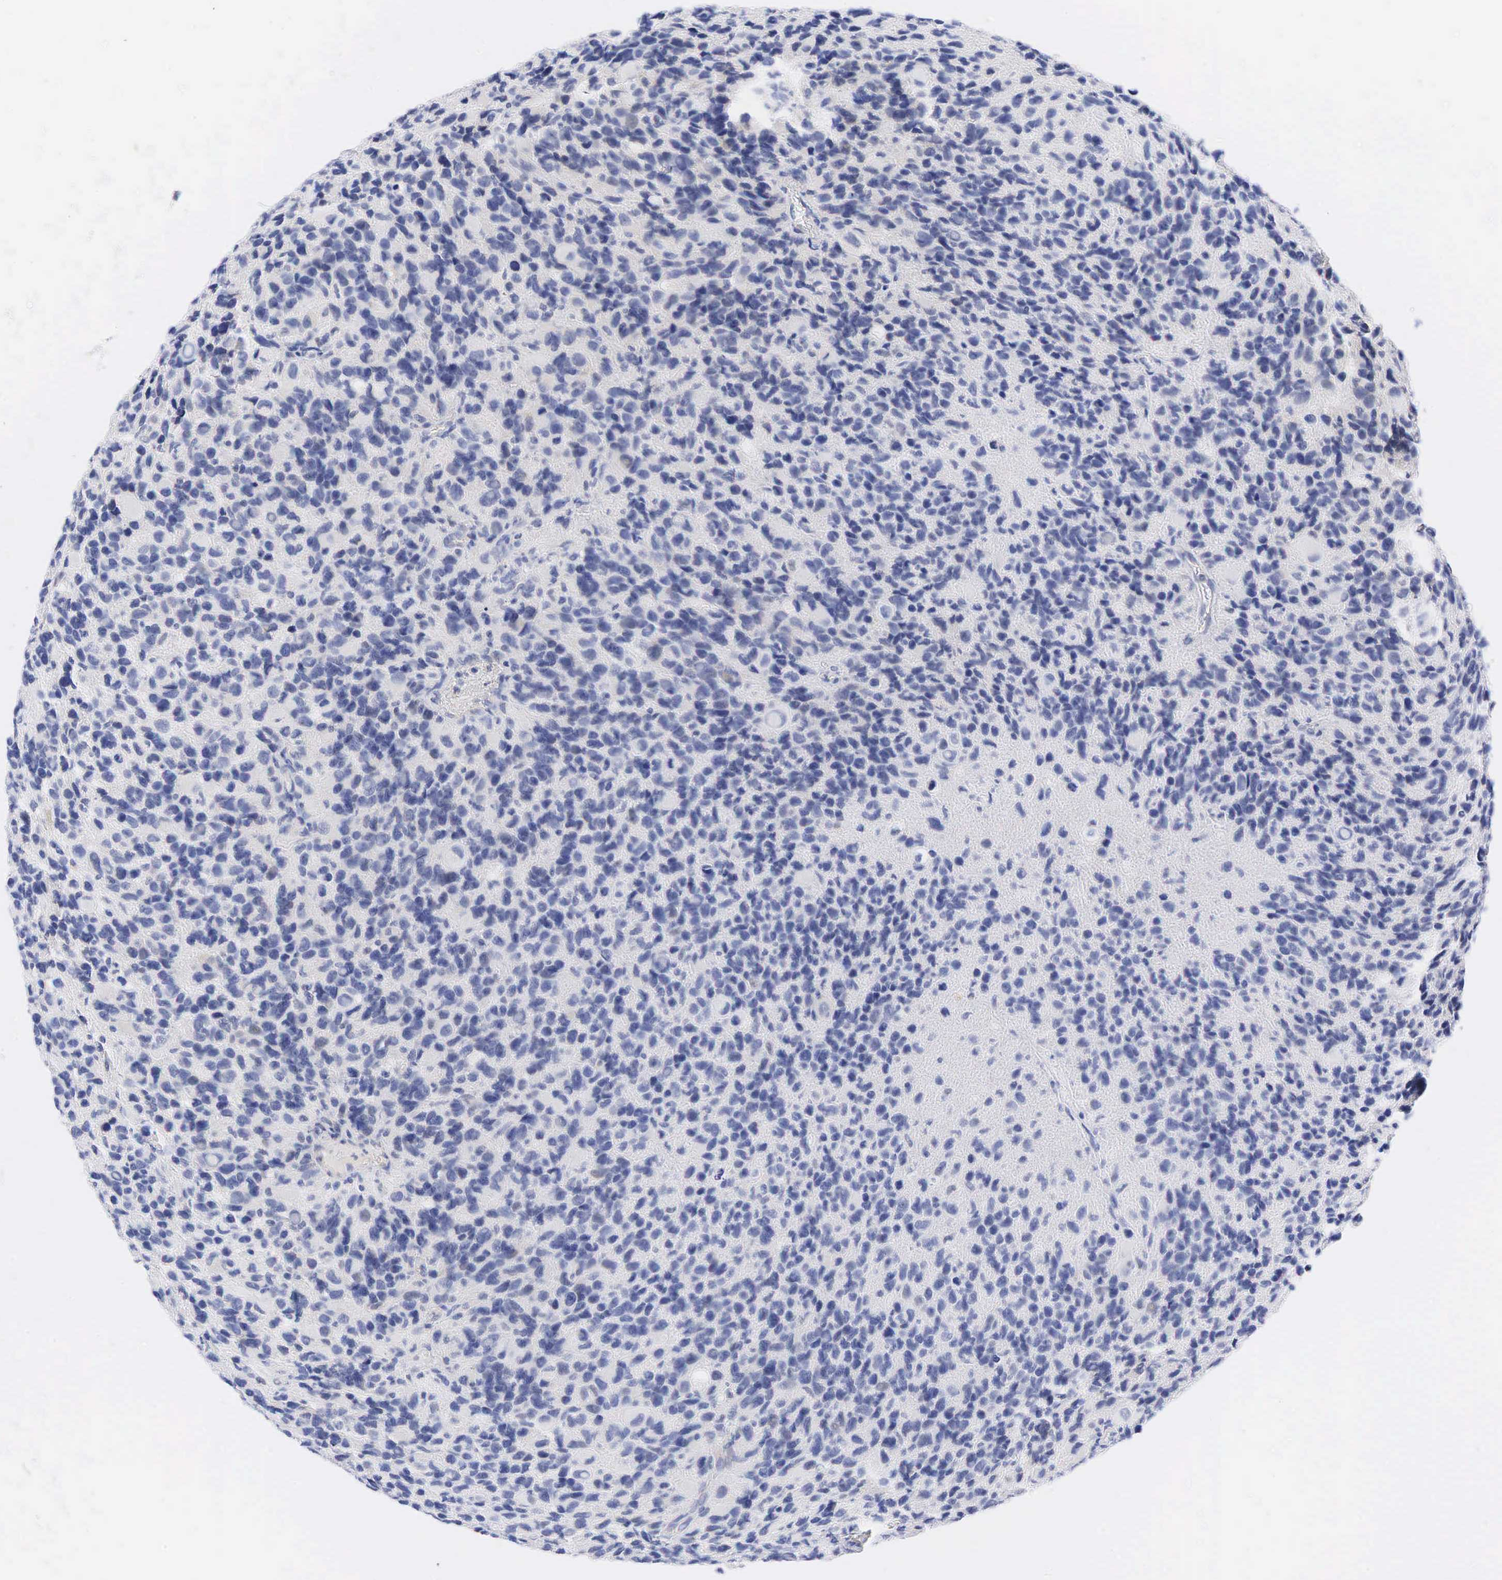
{"staining": {"intensity": "negative", "quantity": "none", "location": "none"}, "tissue": "glioma", "cell_type": "Tumor cells", "image_type": "cancer", "snomed": [{"axis": "morphology", "description": "Glioma, malignant, High grade"}, {"axis": "topography", "description": "Brain"}], "caption": "Immunohistochemistry photomicrograph of human malignant glioma (high-grade) stained for a protein (brown), which reveals no positivity in tumor cells.", "gene": "AR", "patient": {"sex": "male", "age": 77}}